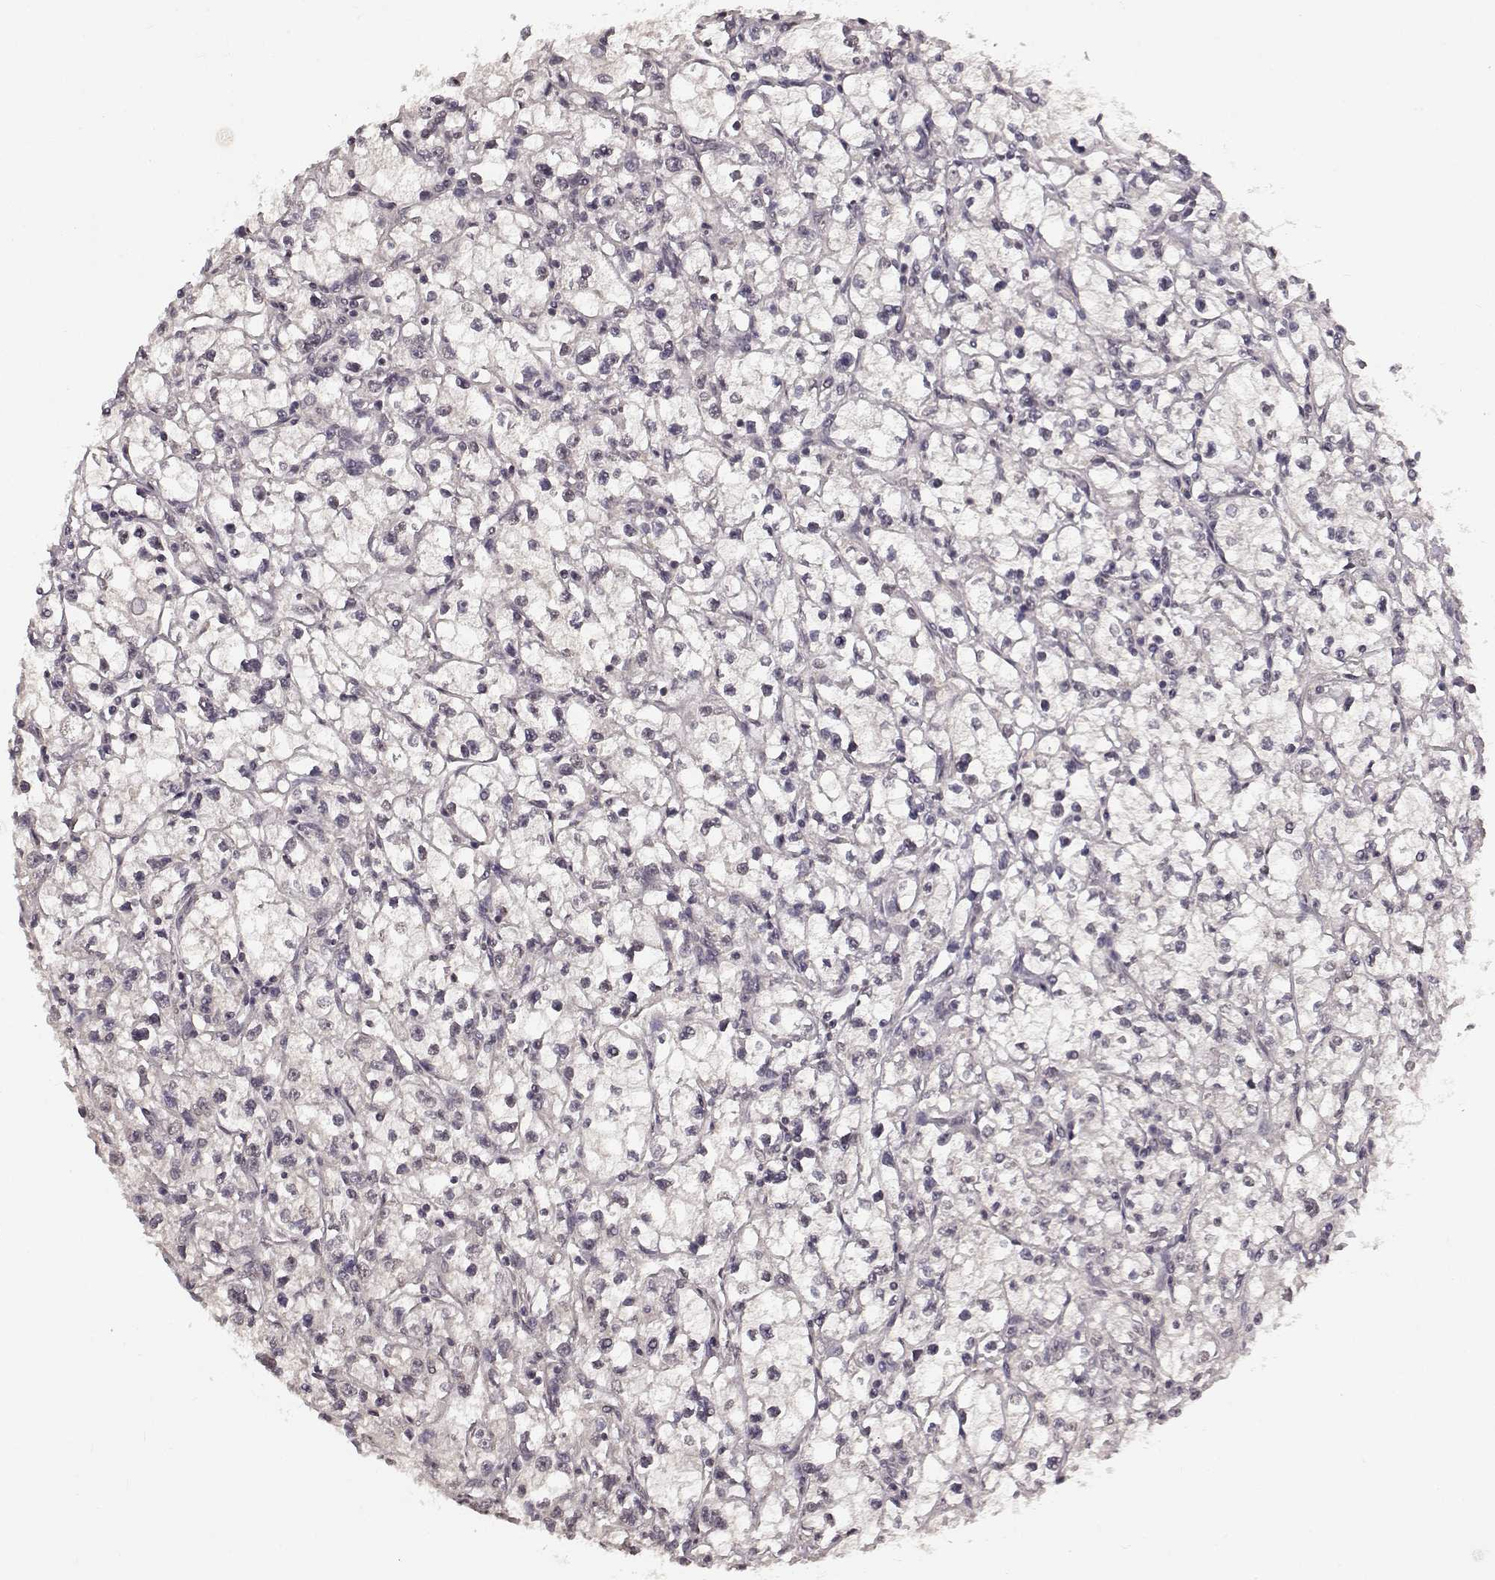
{"staining": {"intensity": "negative", "quantity": "none", "location": "none"}, "tissue": "renal cancer", "cell_type": "Tumor cells", "image_type": "cancer", "snomed": [{"axis": "morphology", "description": "Adenocarcinoma, NOS"}, {"axis": "topography", "description": "Kidney"}], "caption": "Adenocarcinoma (renal) was stained to show a protein in brown. There is no significant expression in tumor cells.", "gene": "NTRK2", "patient": {"sex": "male", "age": 67}}